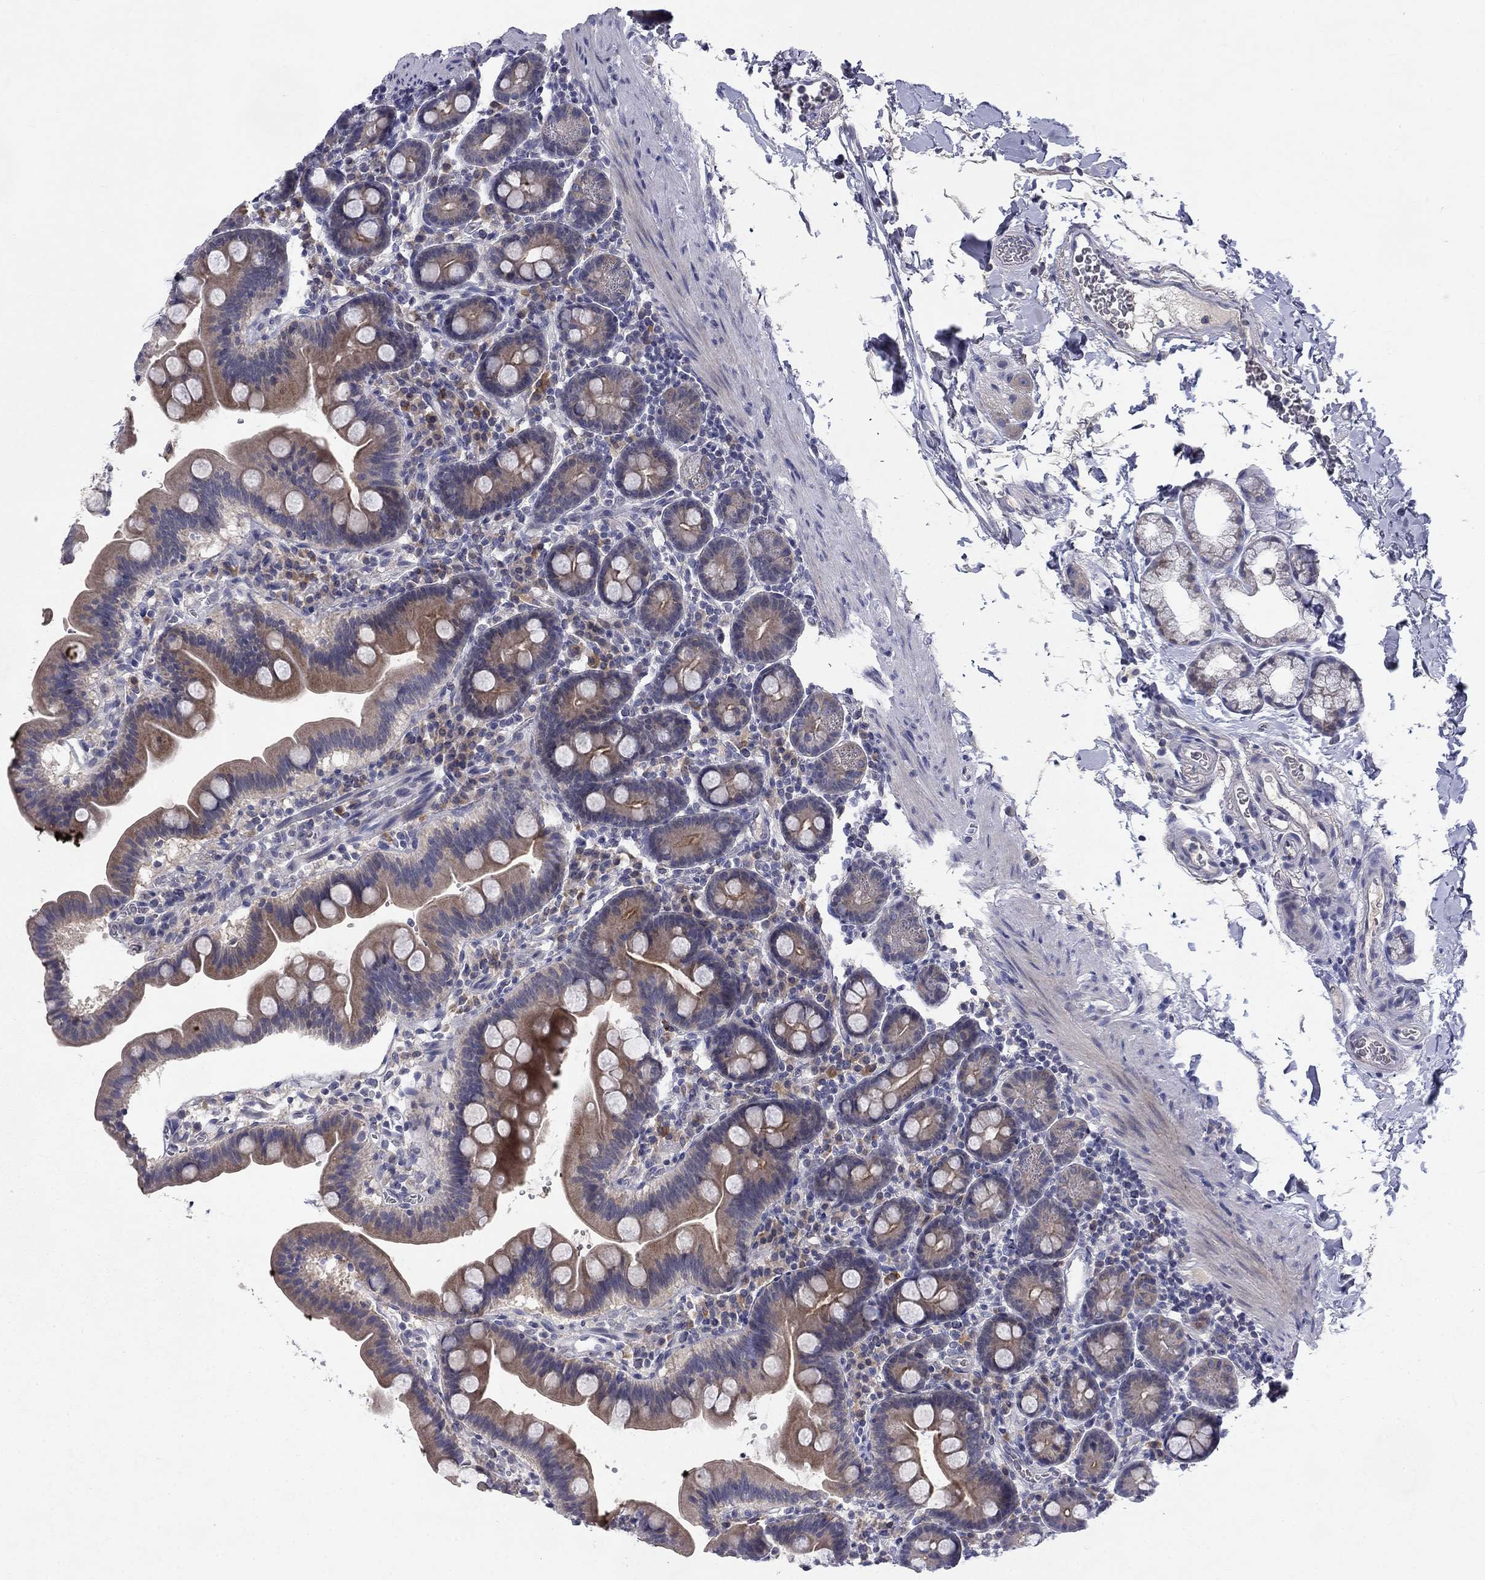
{"staining": {"intensity": "moderate", "quantity": "25%-75%", "location": "cytoplasmic/membranous"}, "tissue": "duodenum", "cell_type": "Glandular cells", "image_type": "normal", "snomed": [{"axis": "morphology", "description": "Normal tissue, NOS"}, {"axis": "topography", "description": "Duodenum"}], "caption": "Protein expression analysis of benign human duodenum reveals moderate cytoplasmic/membranous staining in approximately 25%-75% of glandular cells.", "gene": "CACNA1A", "patient": {"sex": "male", "age": 59}}